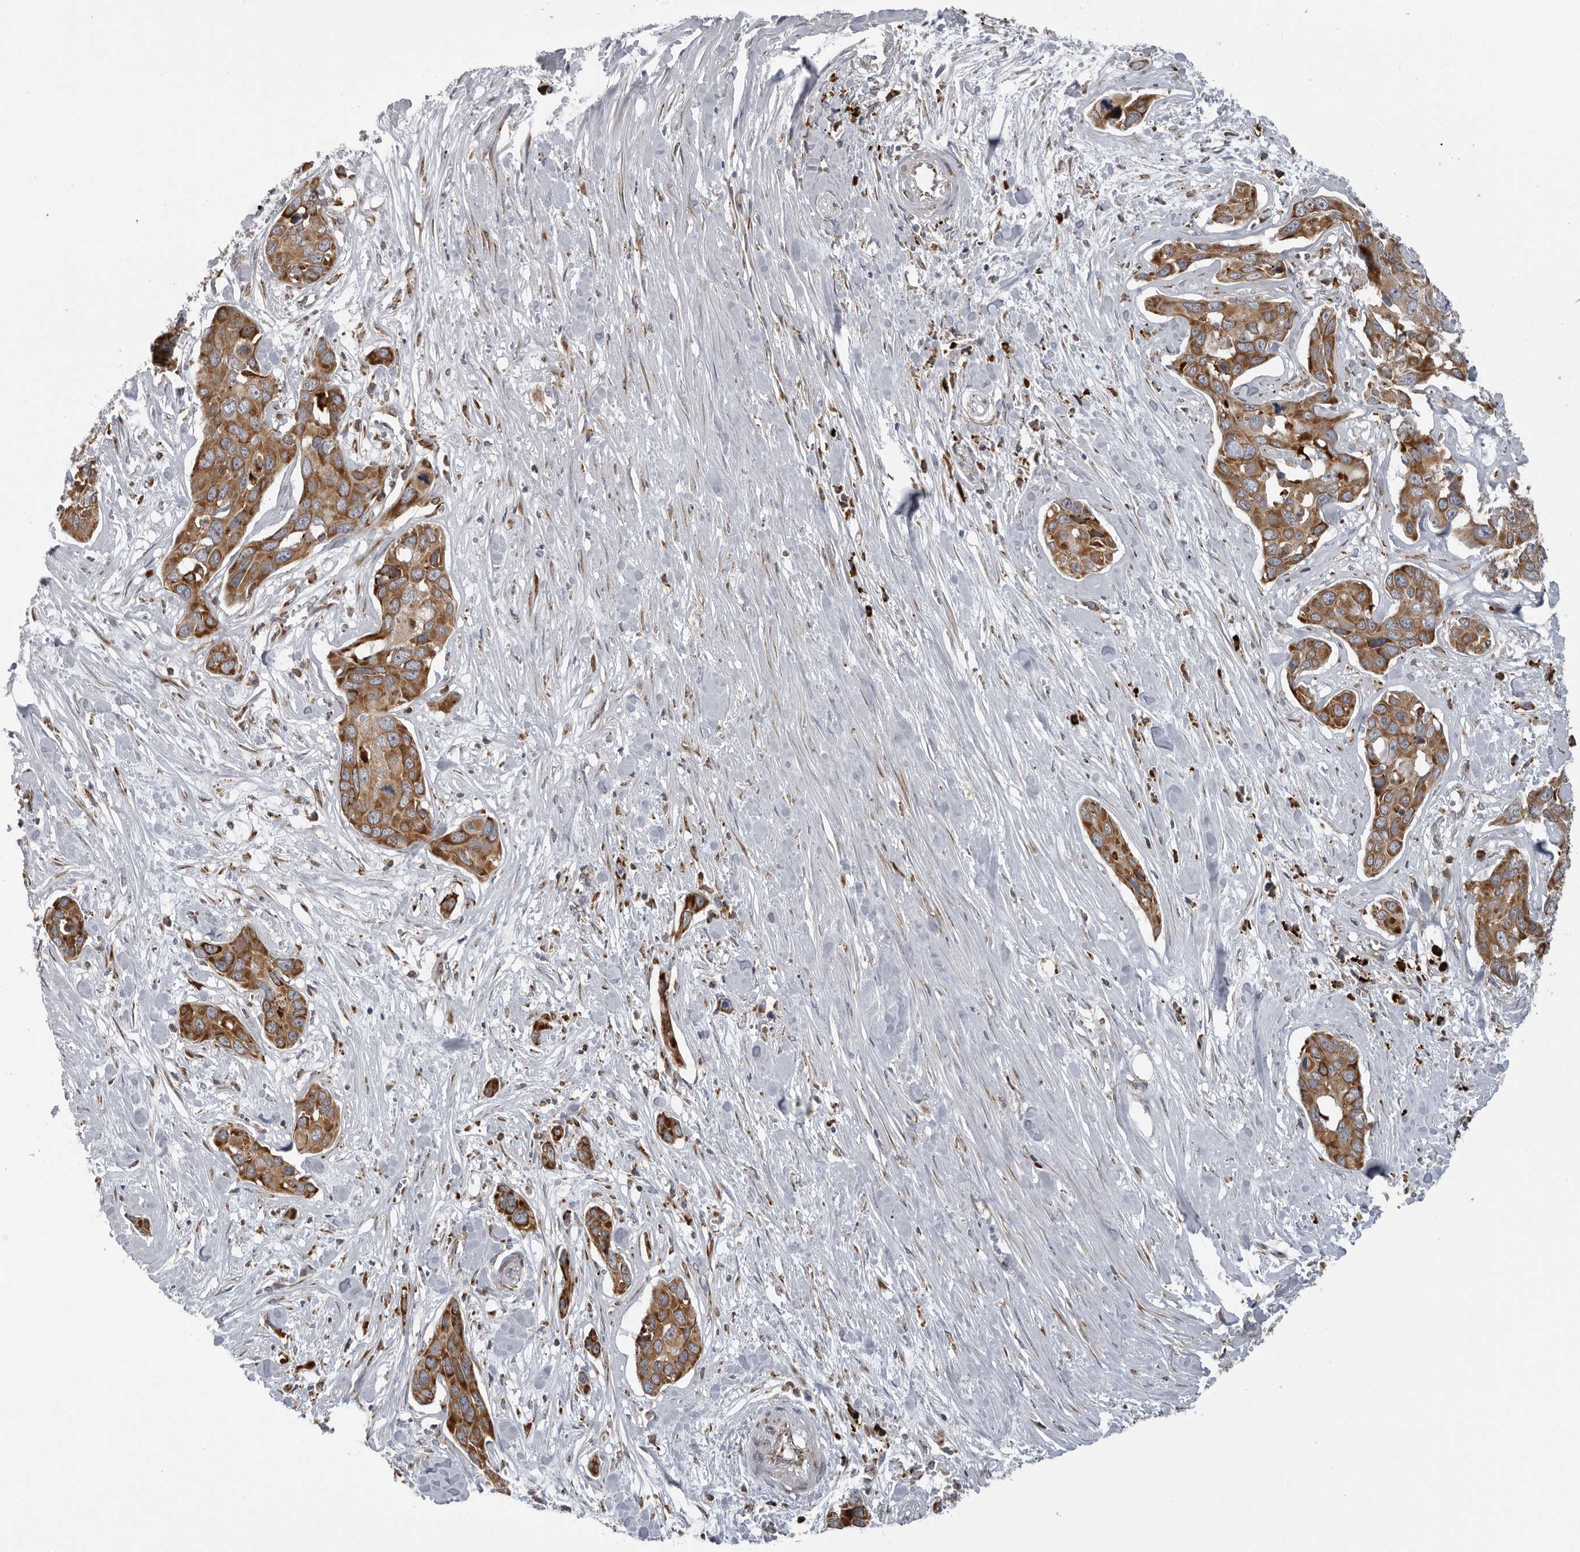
{"staining": {"intensity": "strong", "quantity": ">75%", "location": "cytoplasmic/membranous"}, "tissue": "pancreatic cancer", "cell_type": "Tumor cells", "image_type": "cancer", "snomed": [{"axis": "morphology", "description": "Adenocarcinoma, NOS"}, {"axis": "topography", "description": "Pancreas"}], "caption": "IHC histopathology image of pancreatic cancer (adenocarcinoma) stained for a protein (brown), which displays high levels of strong cytoplasmic/membranous positivity in about >75% of tumor cells.", "gene": "ALPK2", "patient": {"sex": "female", "age": 60}}